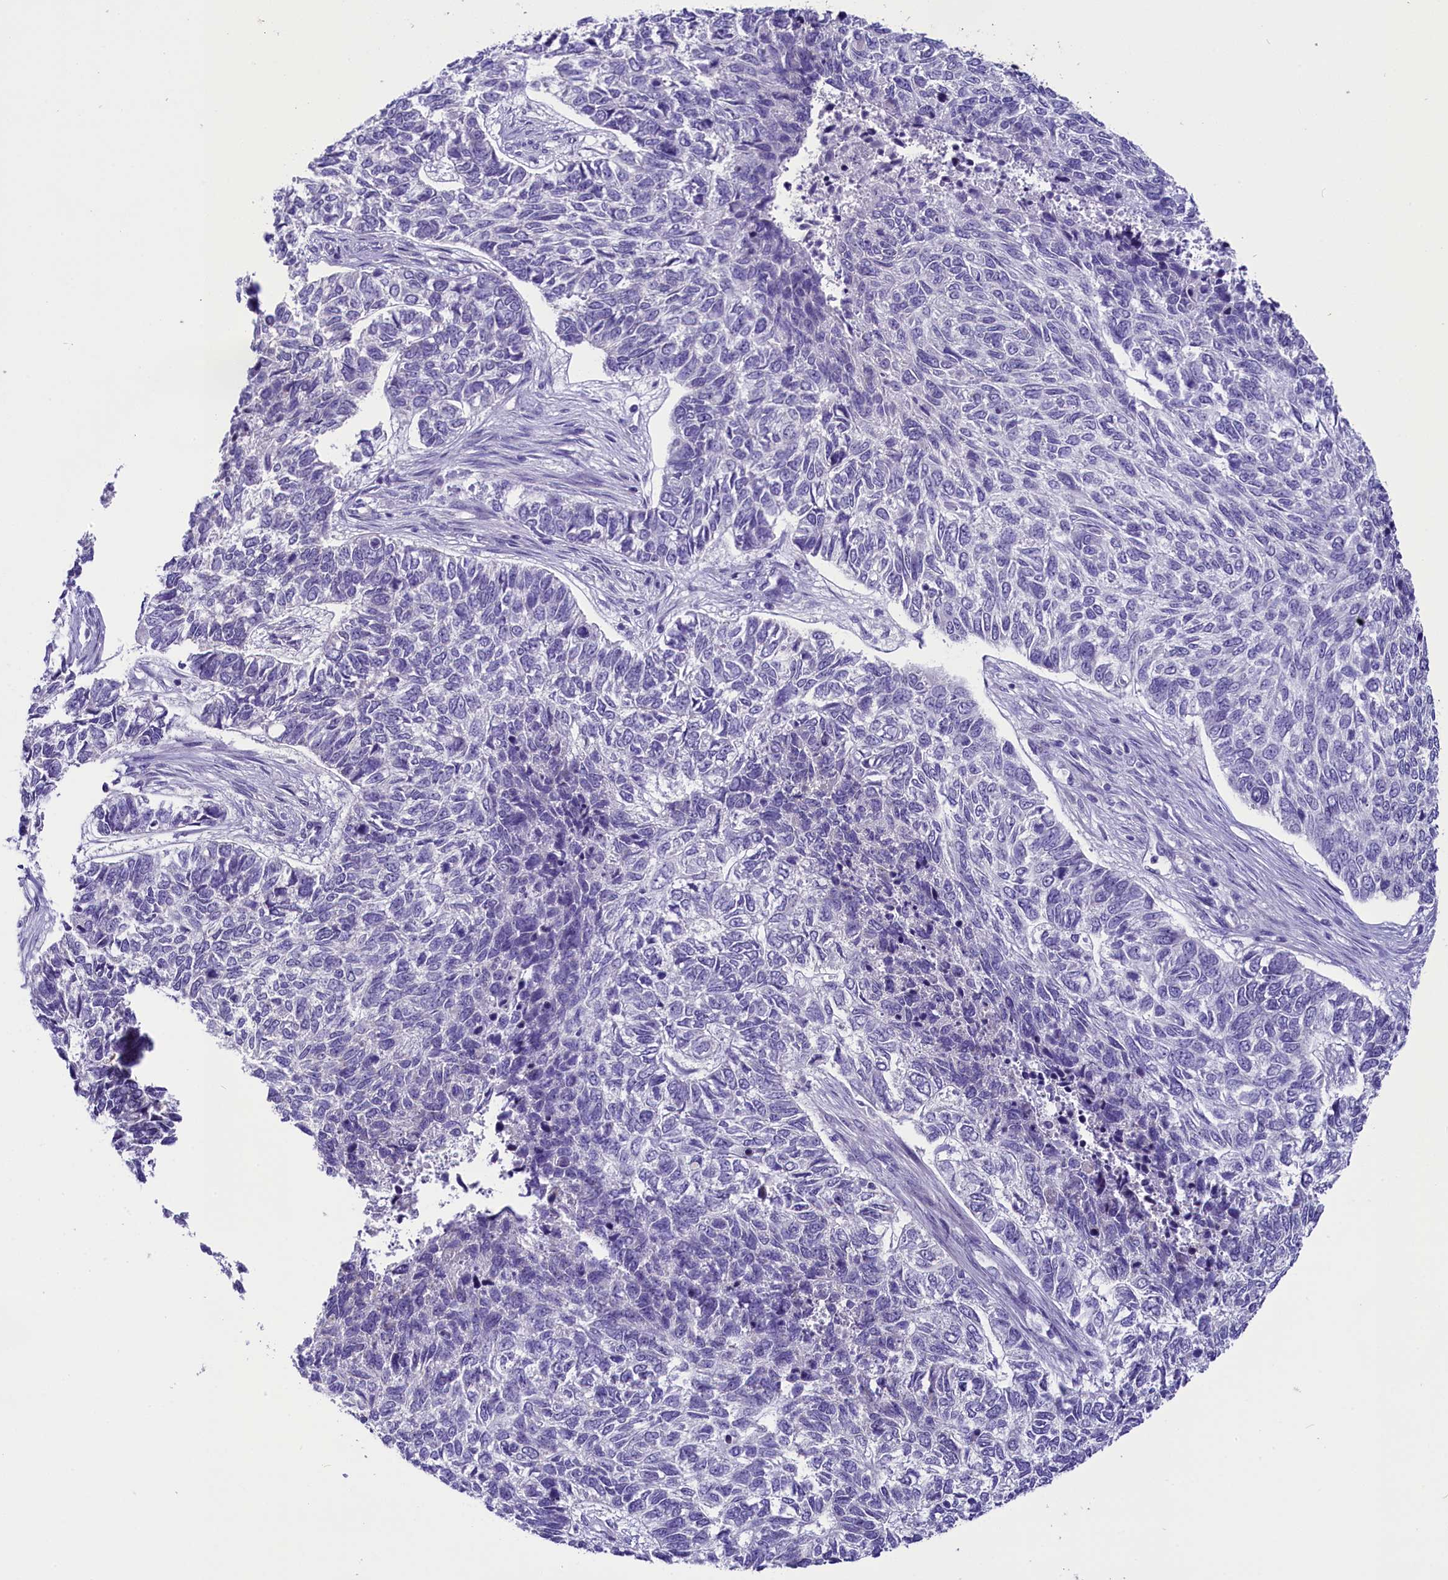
{"staining": {"intensity": "negative", "quantity": "none", "location": "none"}, "tissue": "skin cancer", "cell_type": "Tumor cells", "image_type": "cancer", "snomed": [{"axis": "morphology", "description": "Basal cell carcinoma"}, {"axis": "topography", "description": "Skin"}], "caption": "Basal cell carcinoma (skin) was stained to show a protein in brown. There is no significant positivity in tumor cells. (IHC, brightfield microscopy, high magnification).", "gene": "OSGEP", "patient": {"sex": "female", "age": 65}}